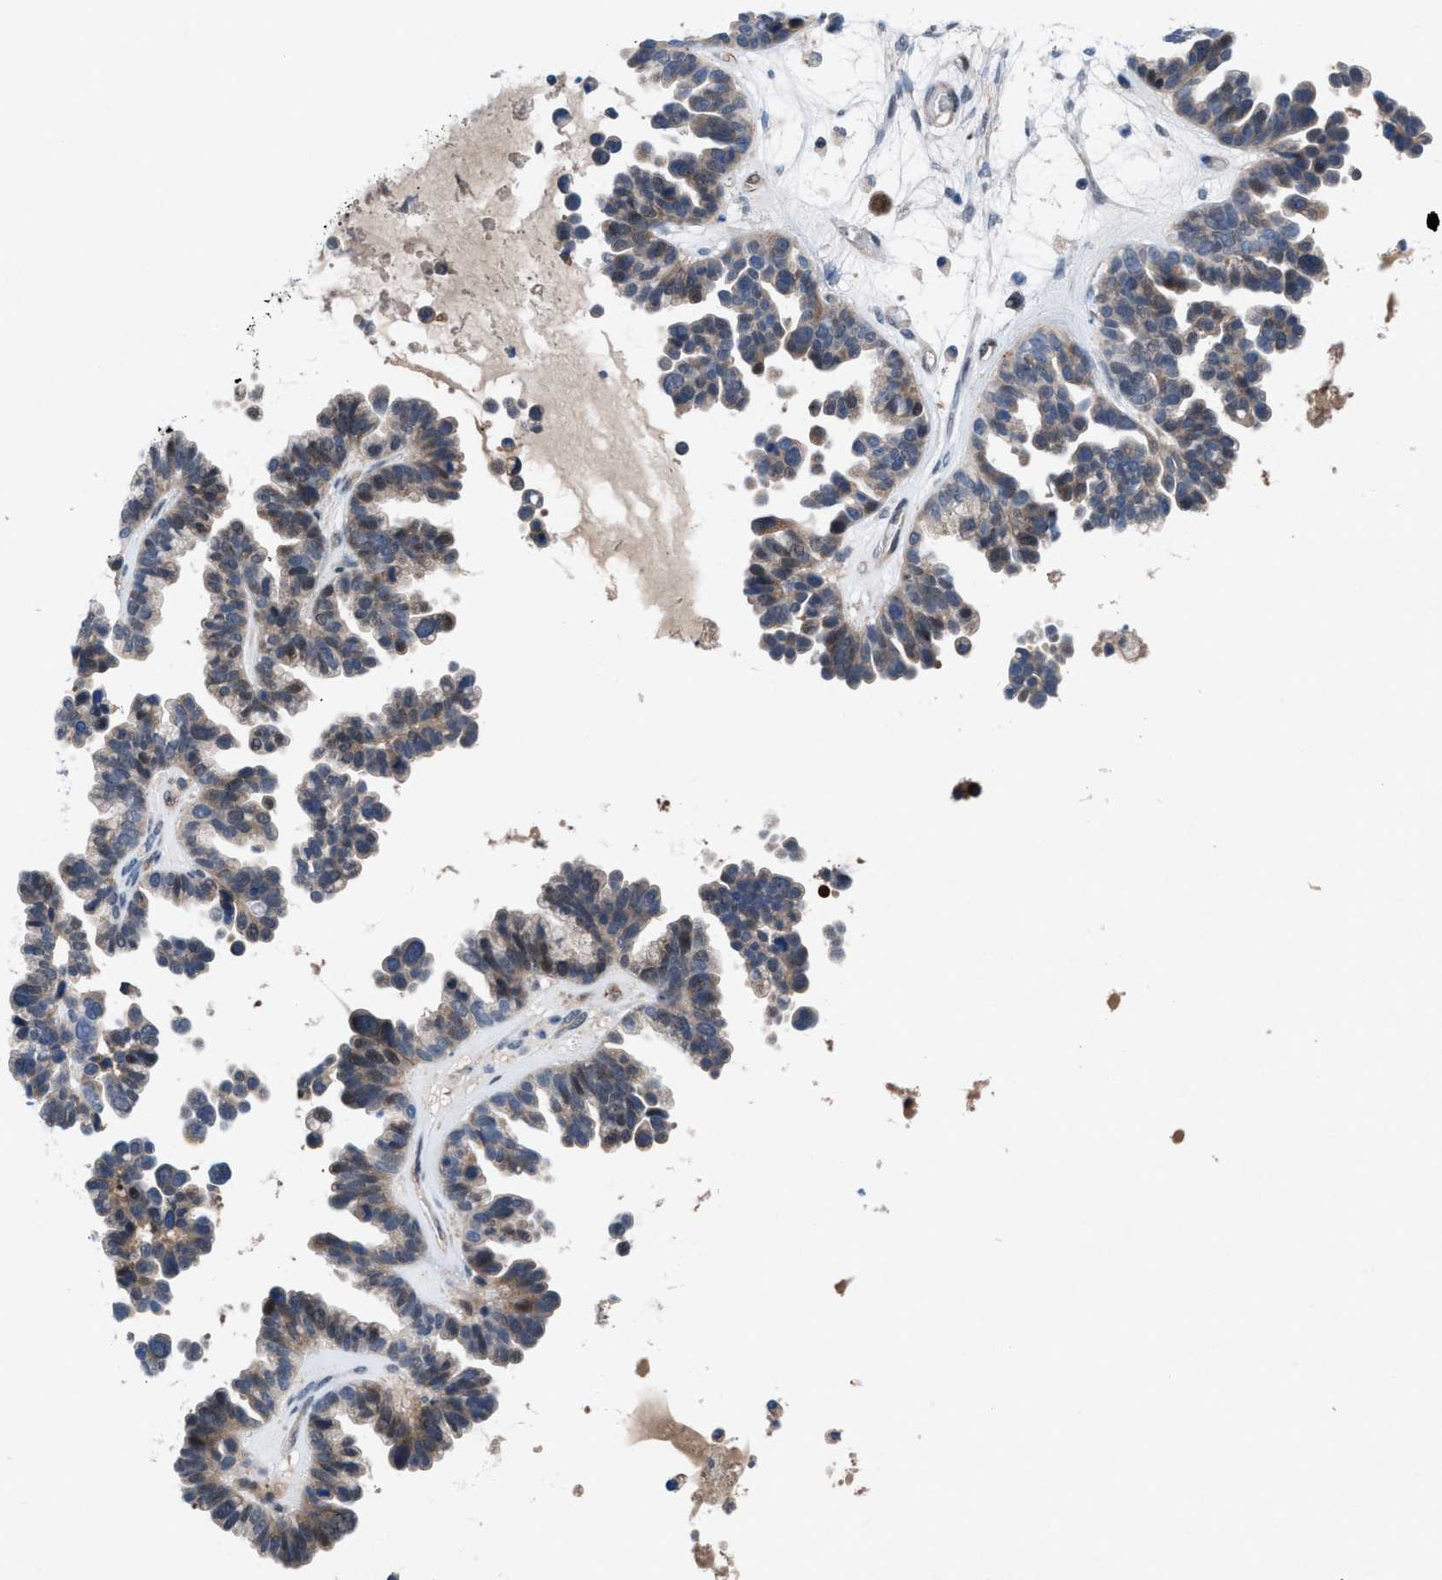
{"staining": {"intensity": "weak", "quantity": ">75%", "location": "cytoplasmic/membranous"}, "tissue": "ovarian cancer", "cell_type": "Tumor cells", "image_type": "cancer", "snomed": [{"axis": "morphology", "description": "Cystadenocarcinoma, serous, NOS"}, {"axis": "topography", "description": "Ovary"}], "caption": "IHC (DAB (3,3'-diaminobenzidine)) staining of human ovarian cancer displays weak cytoplasmic/membranous protein positivity in approximately >75% of tumor cells.", "gene": "IL17RE", "patient": {"sex": "female", "age": 56}}